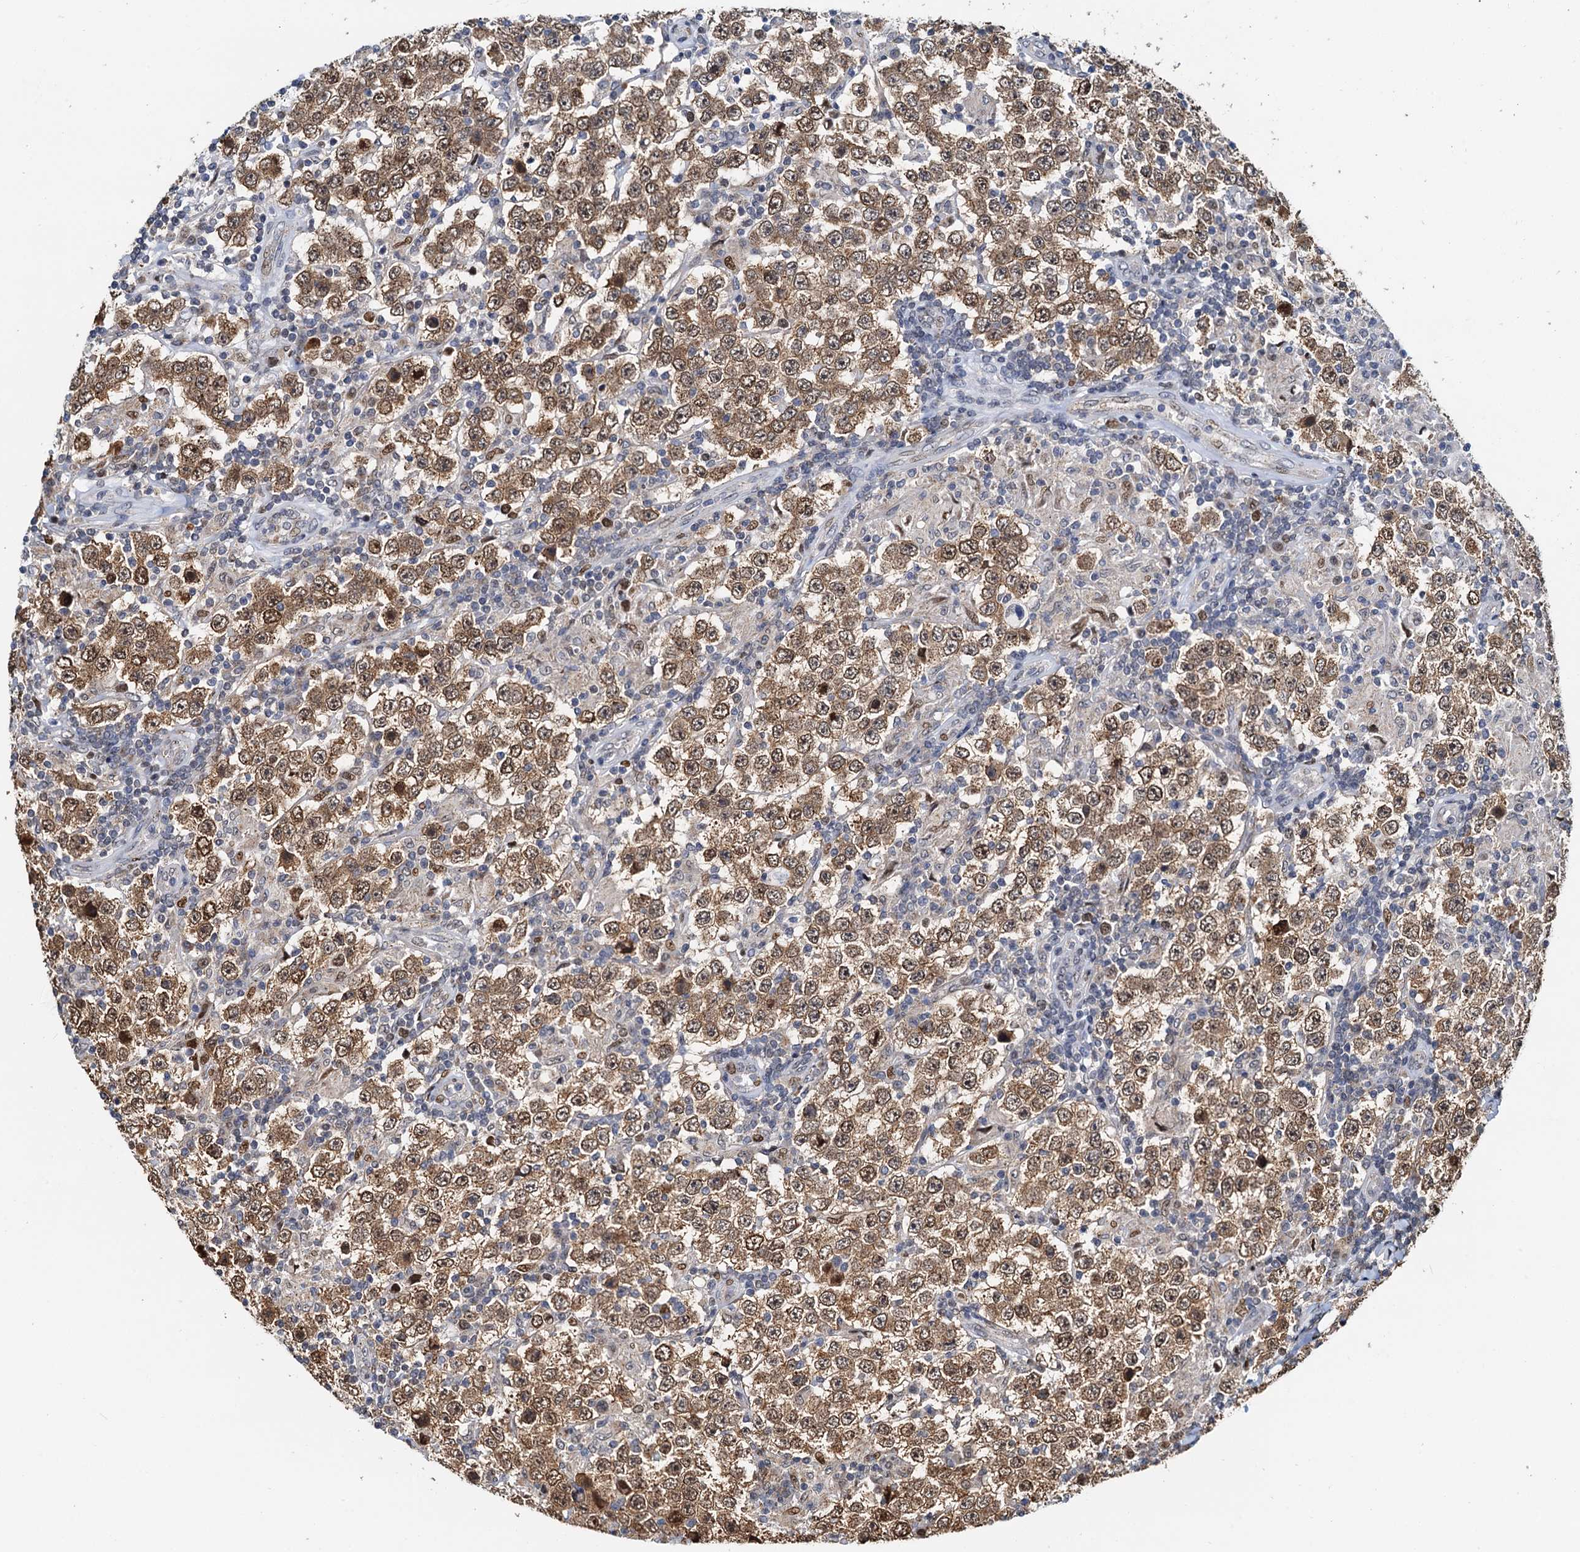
{"staining": {"intensity": "moderate", "quantity": ">75%", "location": "cytoplasmic/membranous,nuclear"}, "tissue": "testis cancer", "cell_type": "Tumor cells", "image_type": "cancer", "snomed": [{"axis": "morphology", "description": "Normal tissue, NOS"}, {"axis": "morphology", "description": "Urothelial carcinoma, High grade"}, {"axis": "morphology", "description": "Seminoma, NOS"}, {"axis": "morphology", "description": "Carcinoma, Embryonal, NOS"}, {"axis": "topography", "description": "Urinary bladder"}, {"axis": "topography", "description": "Testis"}], "caption": "Human testis cancer (embryonal carcinoma) stained with a protein marker shows moderate staining in tumor cells.", "gene": "PTGES3", "patient": {"sex": "male", "age": 41}}